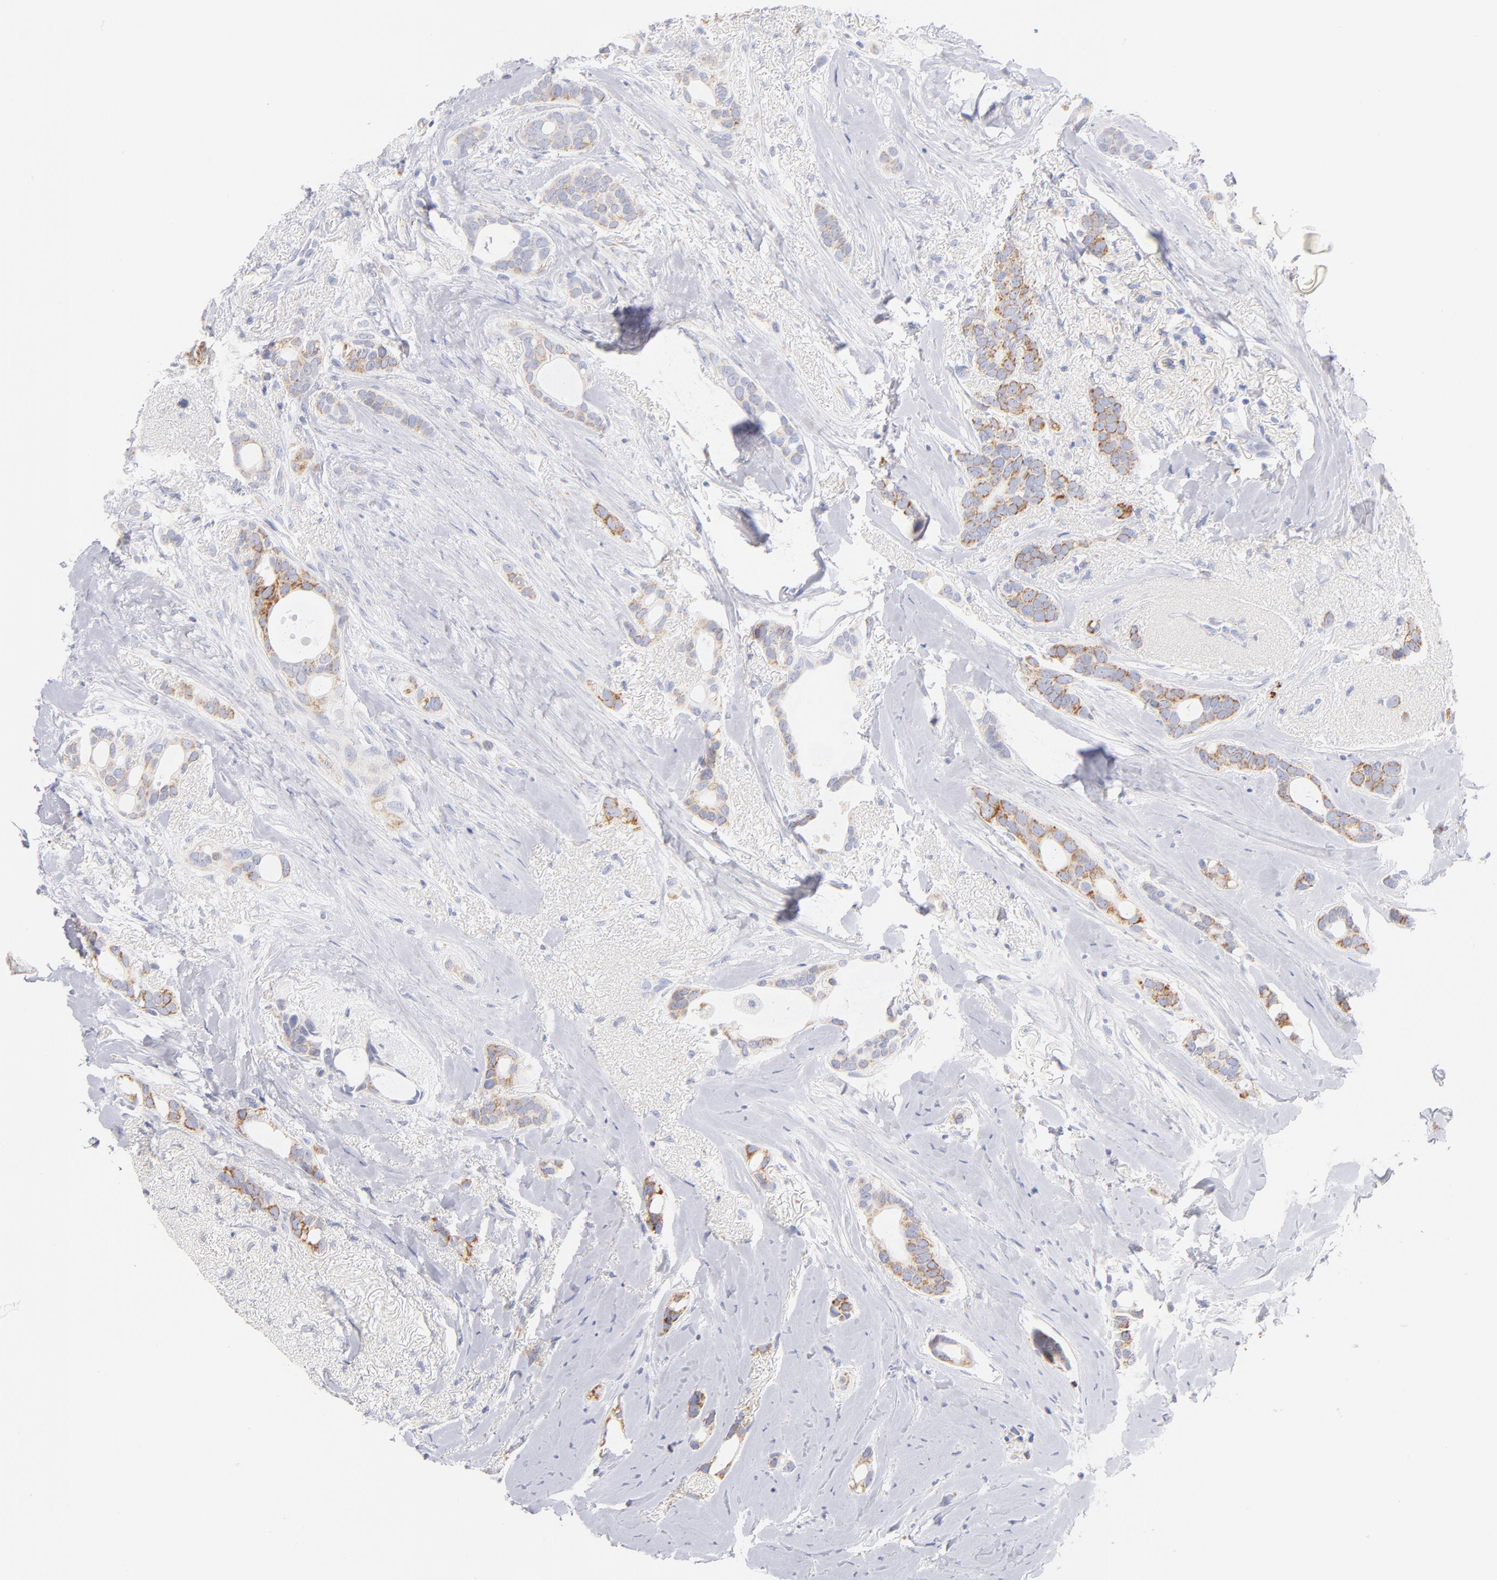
{"staining": {"intensity": "moderate", "quantity": ">75%", "location": "cytoplasmic/membranous"}, "tissue": "breast cancer", "cell_type": "Tumor cells", "image_type": "cancer", "snomed": [{"axis": "morphology", "description": "Duct carcinoma"}, {"axis": "topography", "description": "Breast"}], "caption": "Breast infiltrating ductal carcinoma stained with a protein marker reveals moderate staining in tumor cells.", "gene": "AIFM1", "patient": {"sex": "female", "age": 54}}